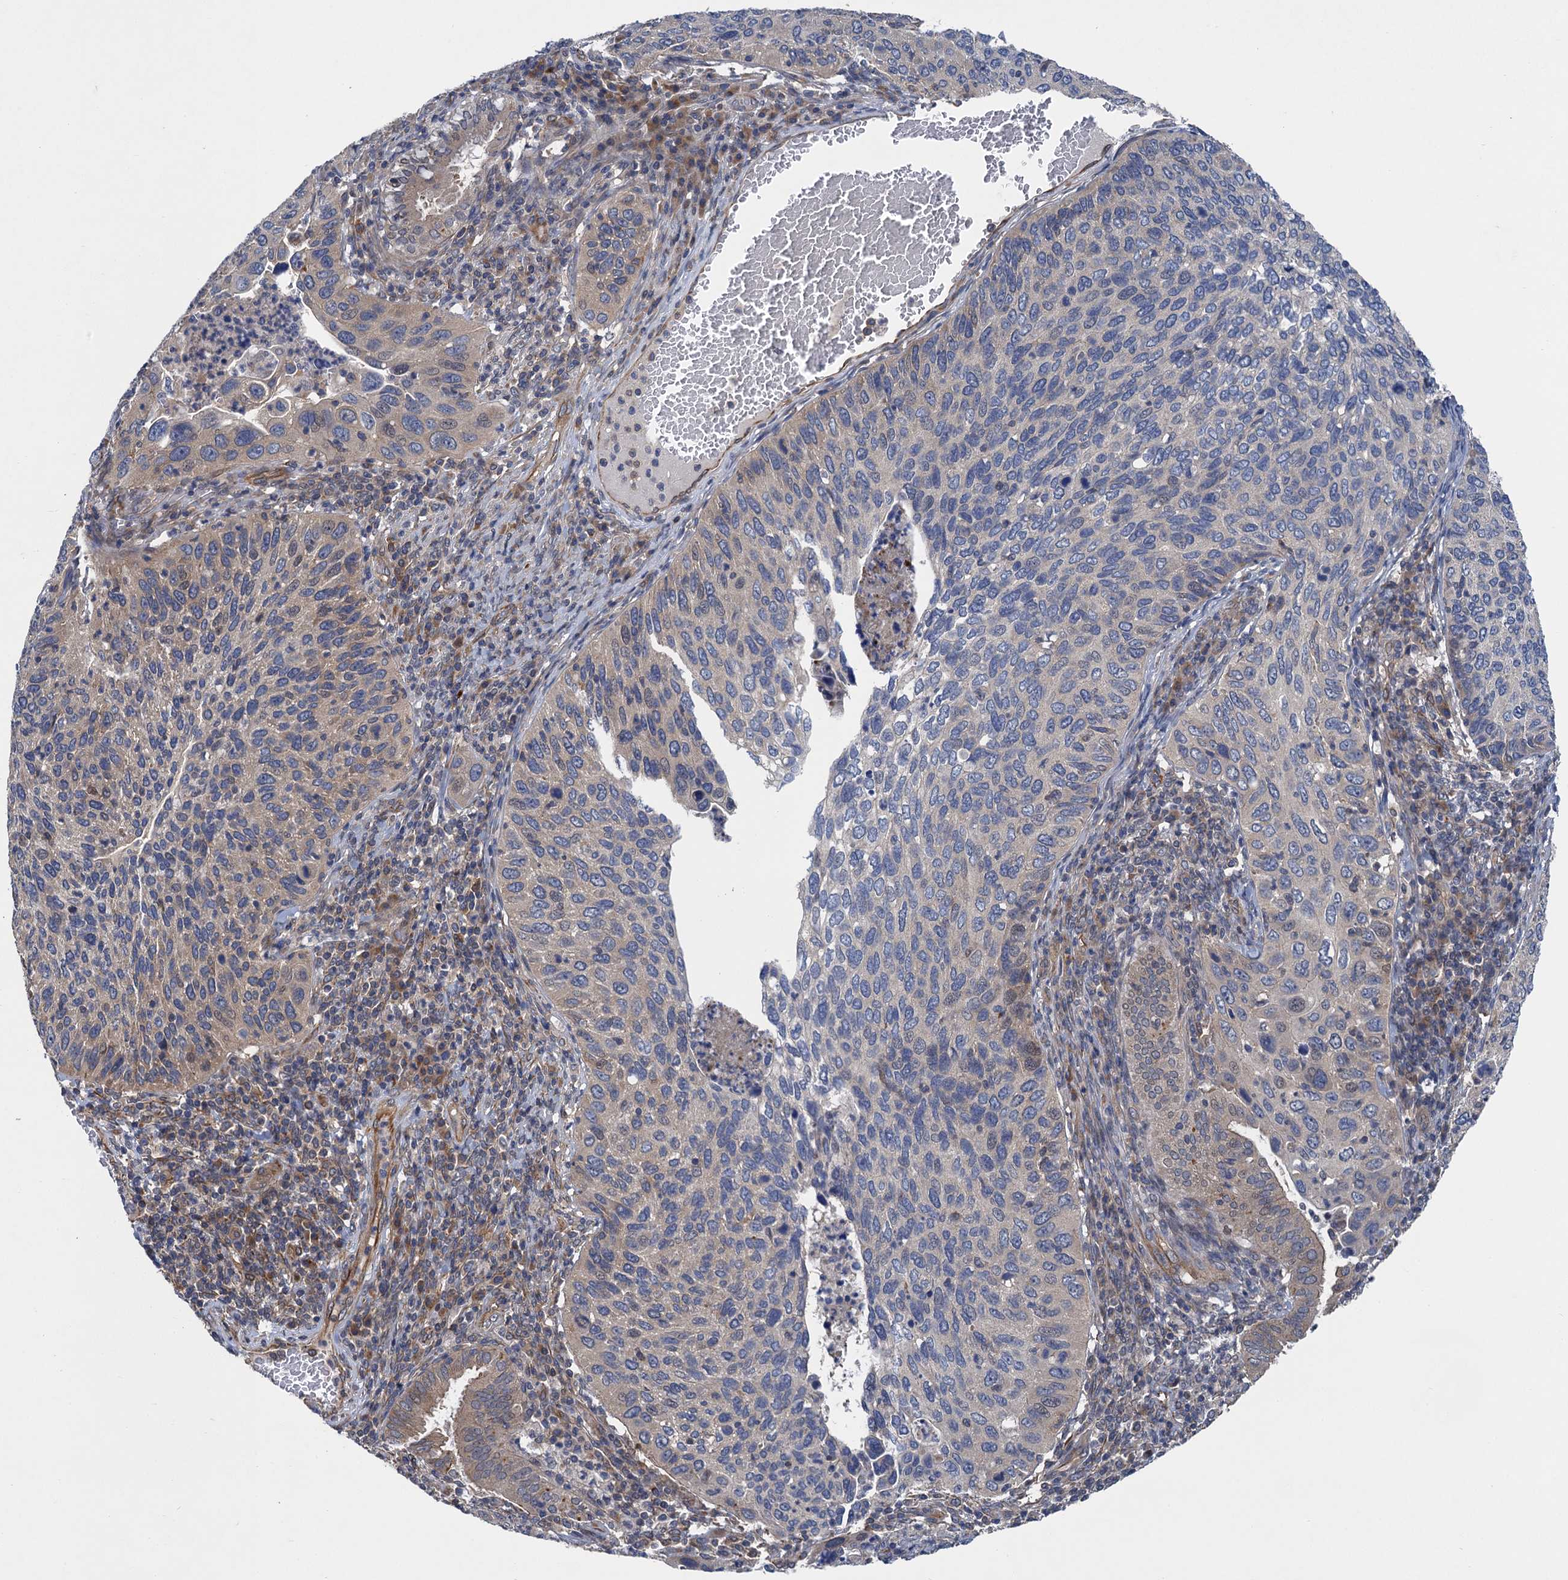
{"staining": {"intensity": "weak", "quantity": "<25%", "location": "cytoplasmic/membranous"}, "tissue": "cervical cancer", "cell_type": "Tumor cells", "image_type": "cancer", "snomed": [{"axis": "morphology", "description": "Squamous cell carcinoma, NOS"}, {"axis": "topography", "description": "Cervix"}], "caption": "Micrograph shows no protein positivity in tumor cells of squamous cell carcinoma (cervical) tissue.", "gene": "PJA2", "patient": {"sex": "female", "age": 38}}